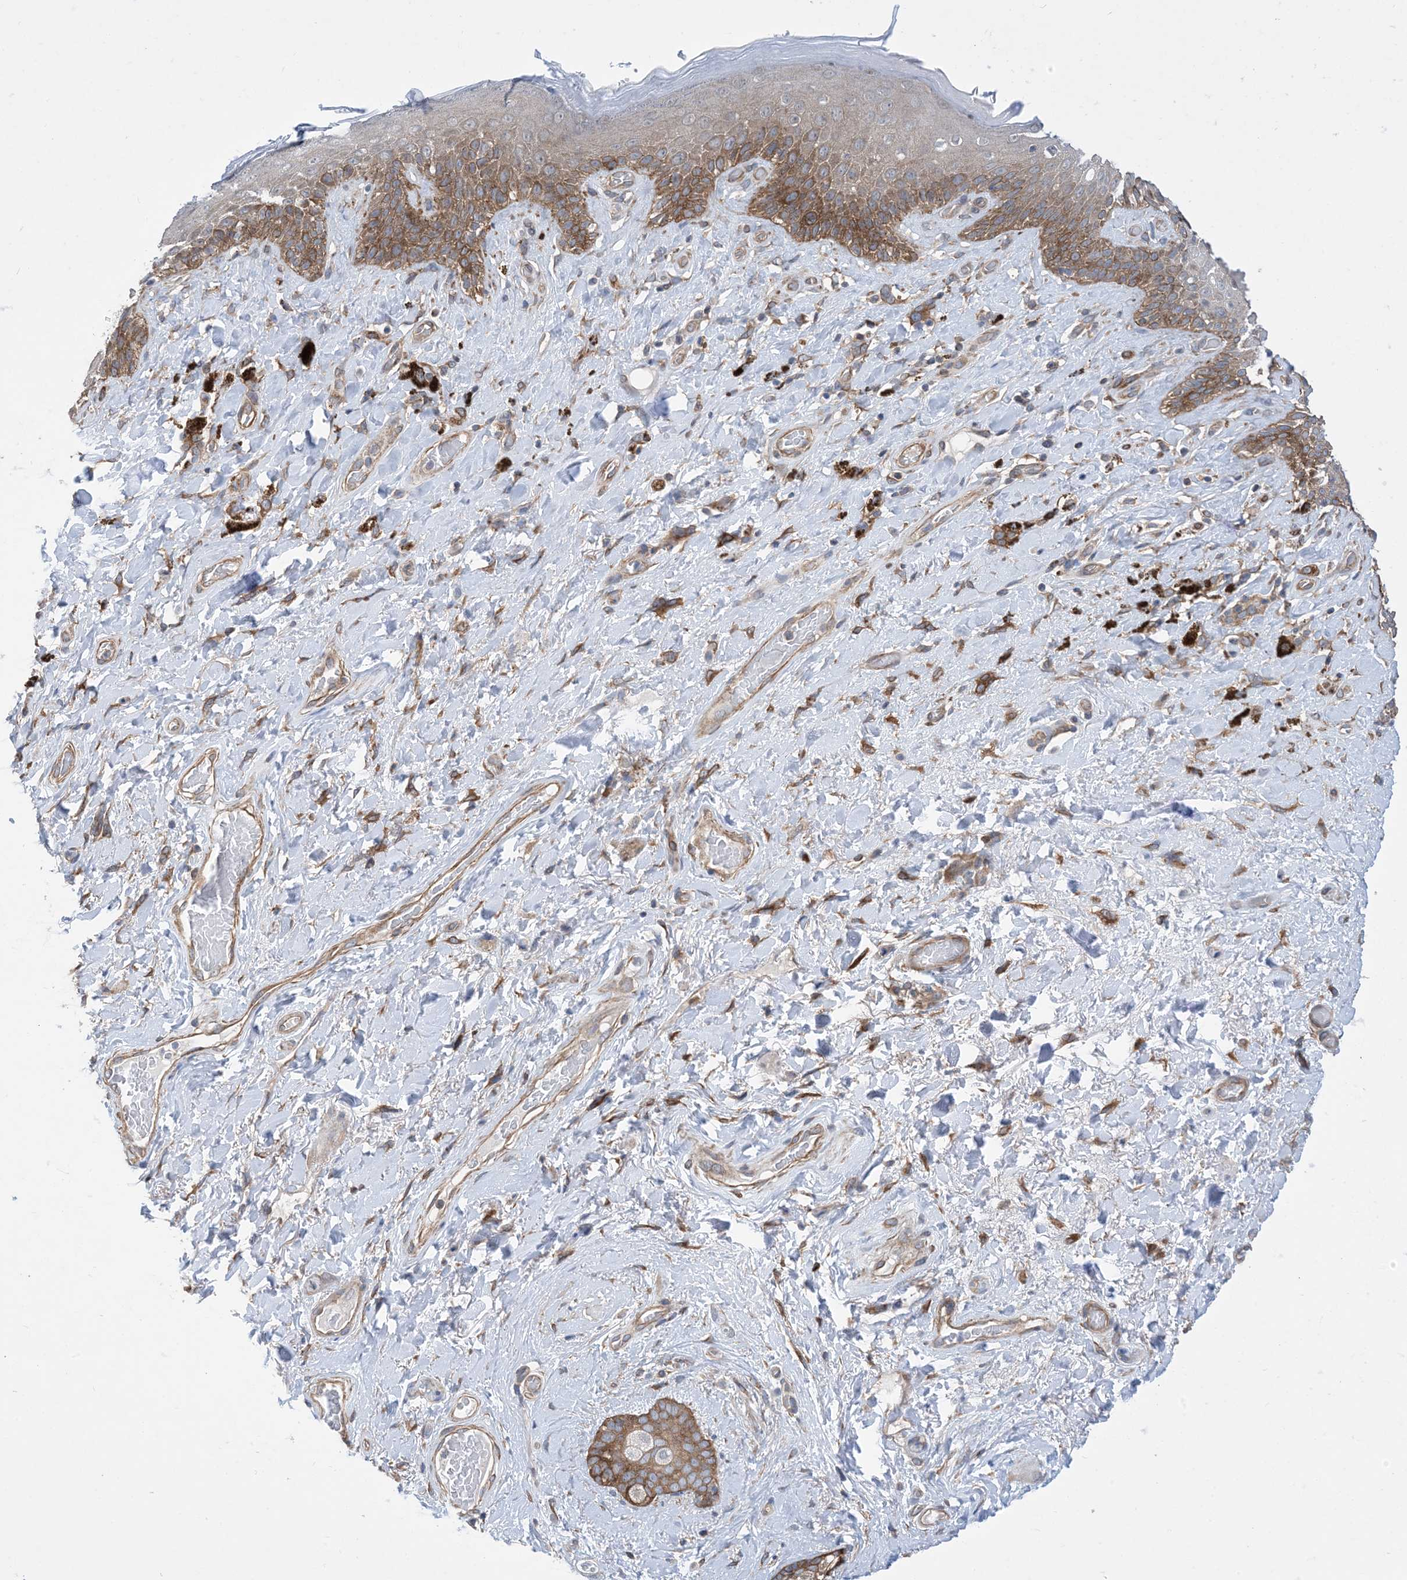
{"staining": {"intensity": "moderate", "quantity": ">75%", "location": "cytoplasmic/membranous"}, "tissue": "skin", "cell_type": "Epidermal cells", "image_type": "normal", "snomed": [{"axis": "morphology", "description": "Normal tissue, NOS"}, {"axis": "topography", "description": "Anal"}], "caption": "The histopathology image displays staining of normal skin, revealing moderate cytoplasmic/membranous protein expression (brown color) within epidermal cells. The protein of interest is stained brown, and the nuclei are stained in blue (DAB IHC with brightfield microscopy, high magnification).", "gene": "EHBP1", "patient": {"sex": "female", "age": 78}}